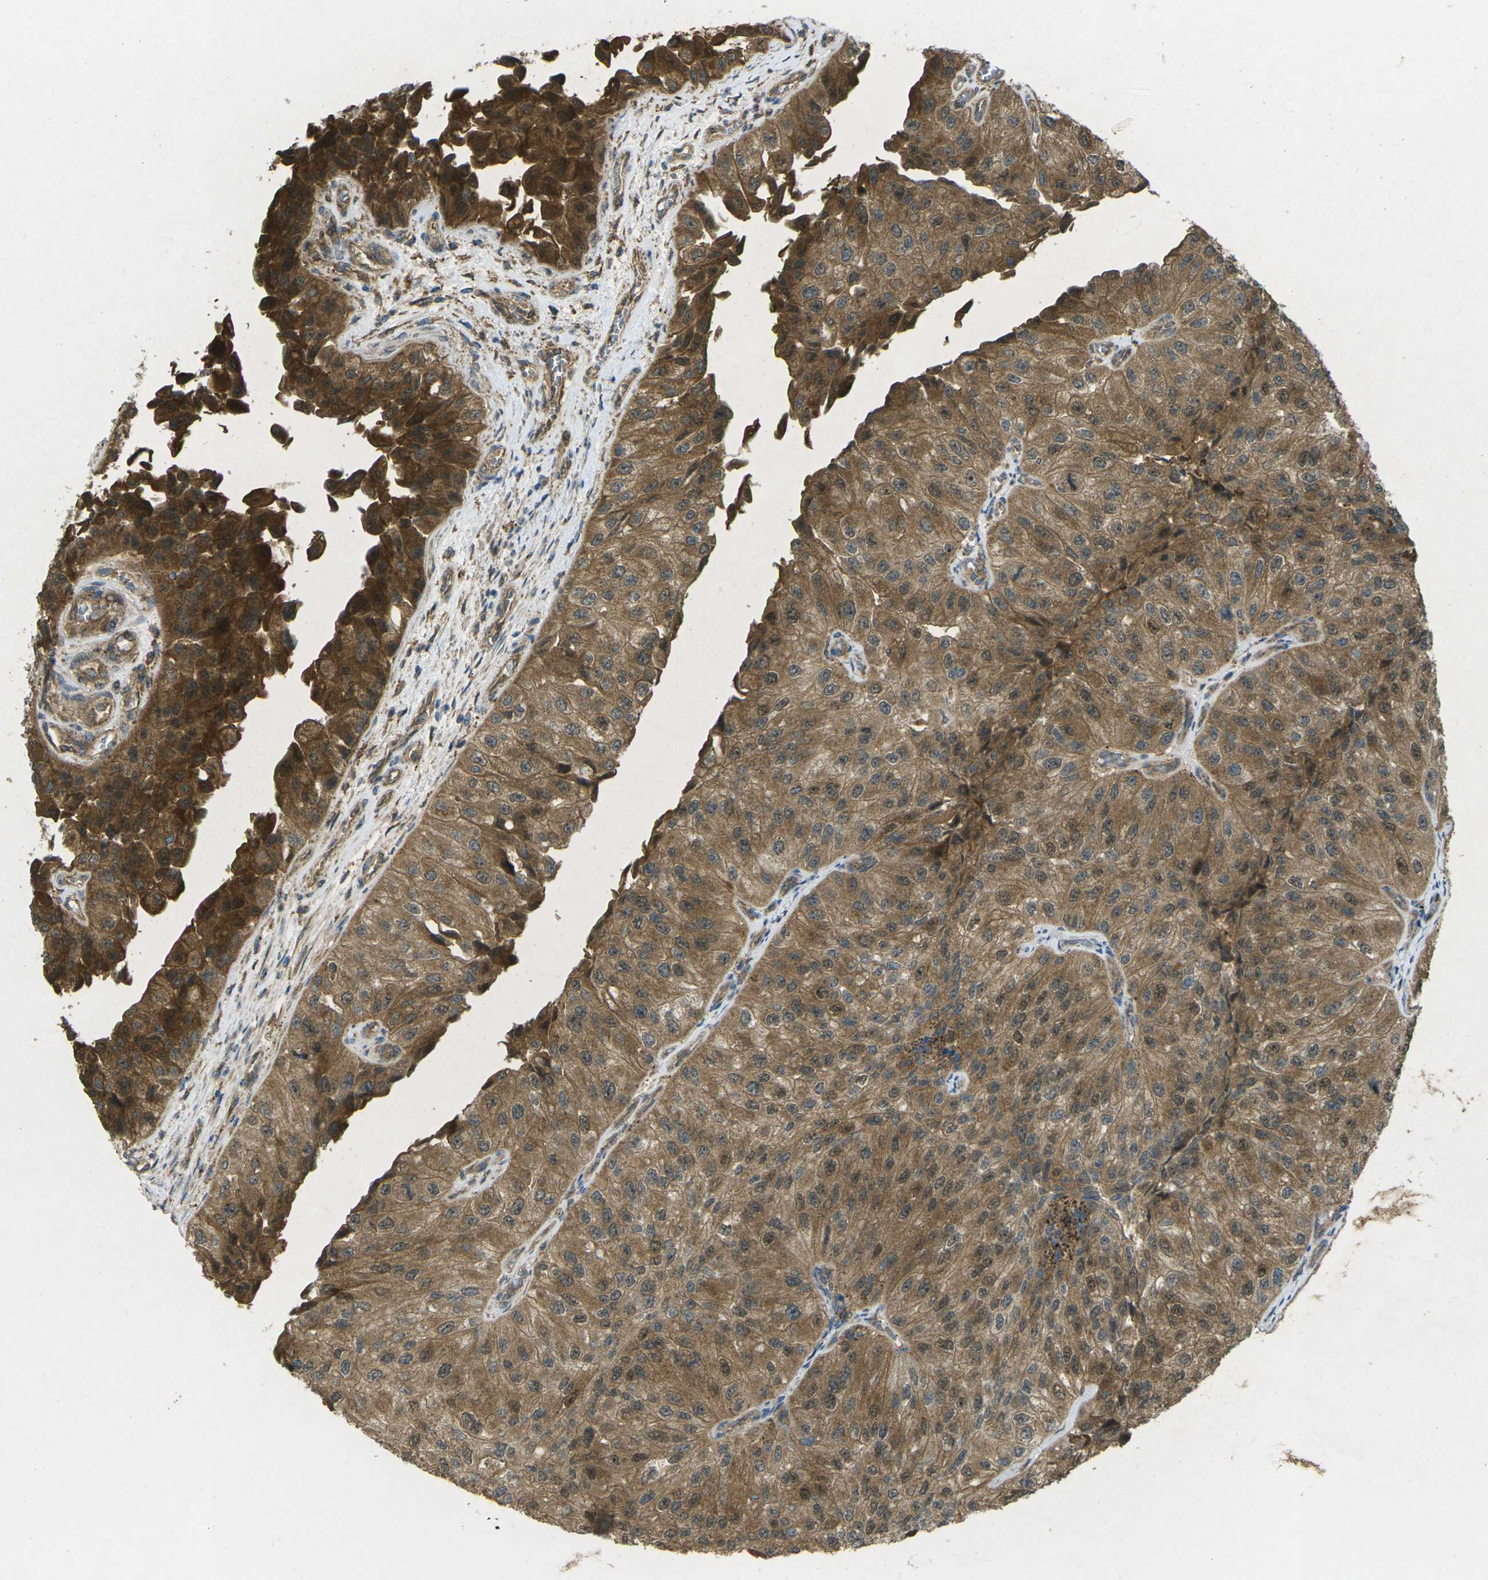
{"staining": {"intensity": "moderate", "quantity": ">75%", "location": "cytoplasmic/membranous"}, "tissue": "urothelial cancer", "cell_type": "Tumor cells", "image_type": "cancer", "snomed": [{"axis": "morphology", "description": "Urothelial carcinoma, High grade"}, {"axis": "topography", "description": "Kidney"}, {"axis": "topography", "description": "Urinary bladder"}], "caption": "A high-resolution photomicrograph shows IHC staining of urothelial cancer, which demonstrates moderate cytoplasmic/membranous expression in about >75% of tumor cells.", "gene": "CHMP3", "patient": {"sex": "male", "age": 77}}